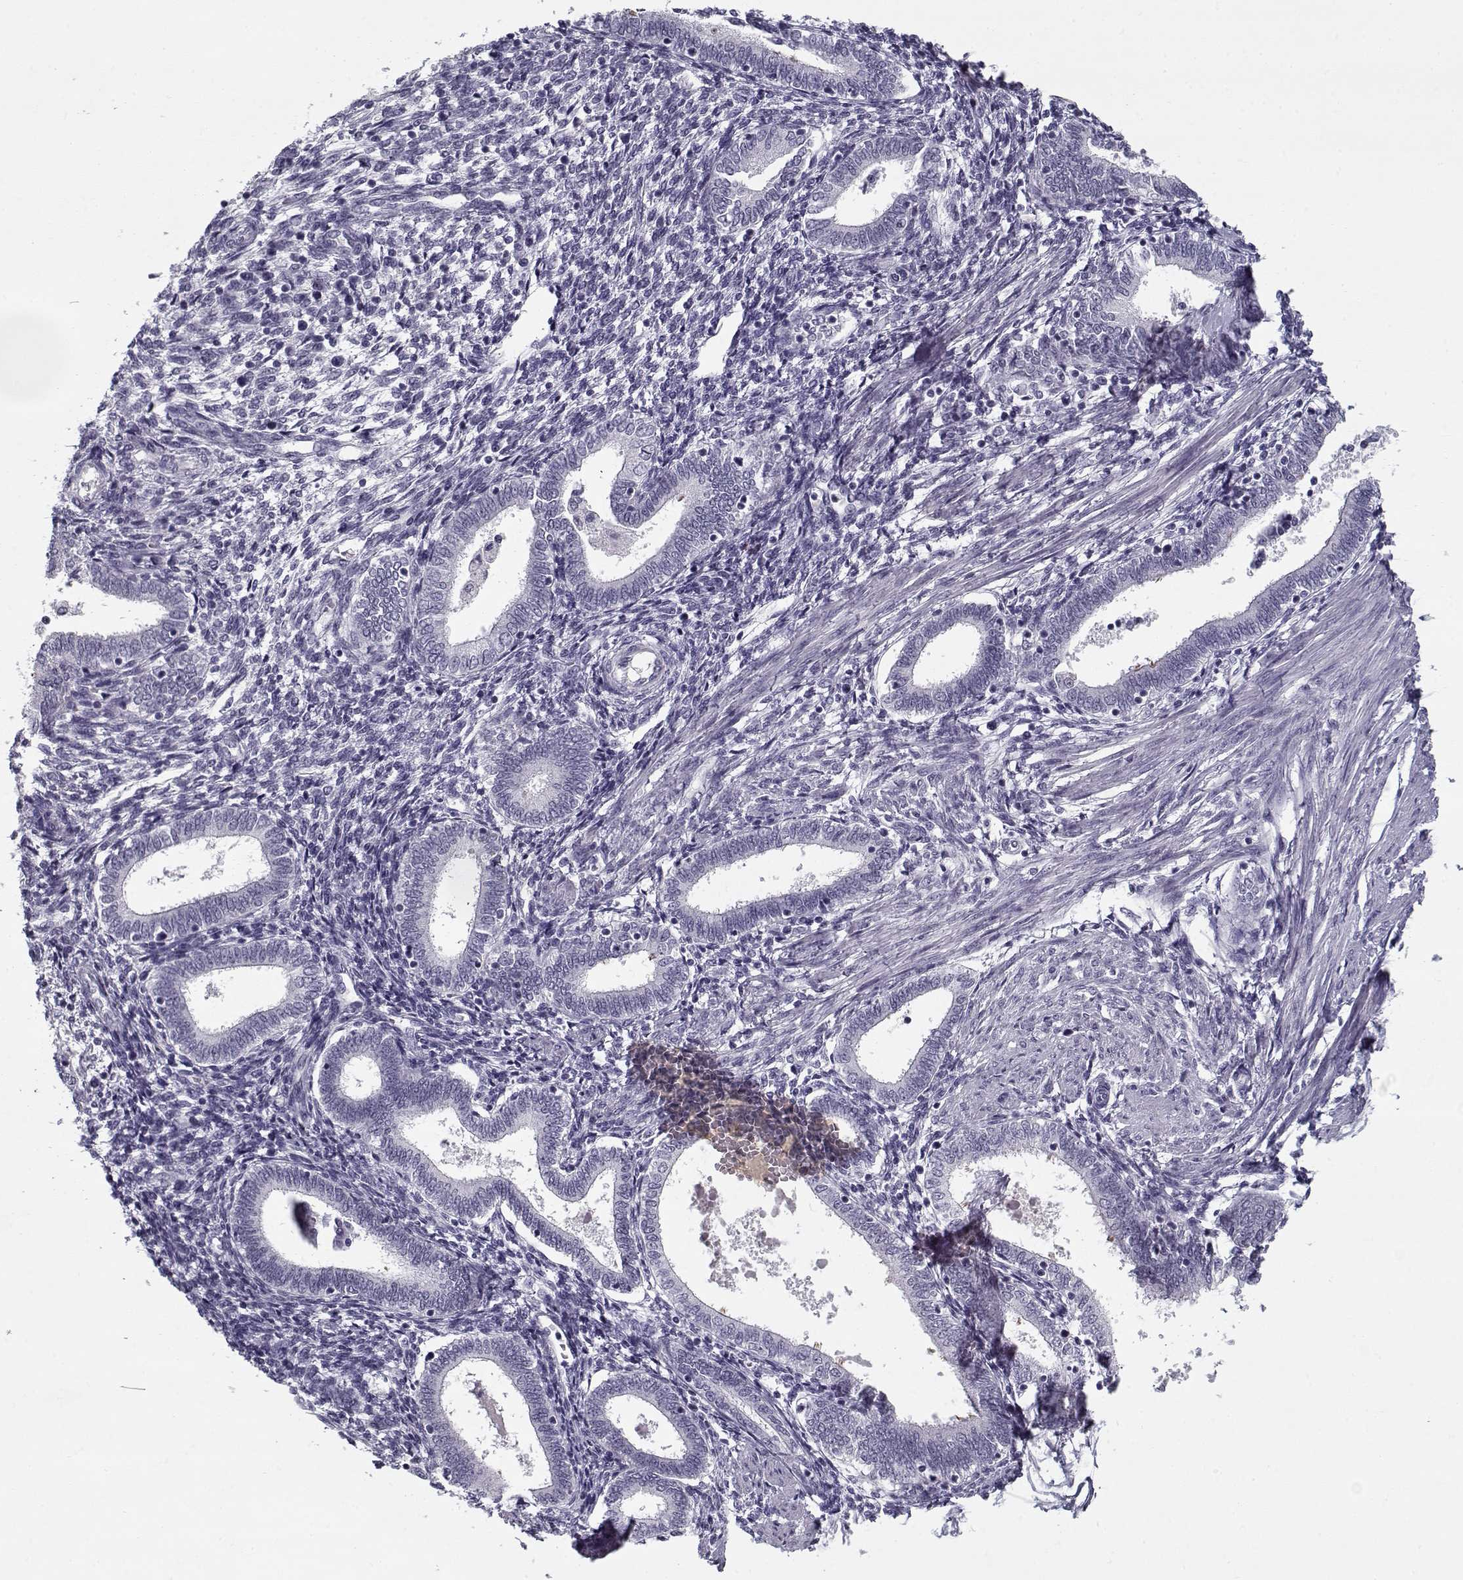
{"staining": {"intensity": "negative", "quantity": "none", "location": "none"}, "tissue": "endometrium", "cell_type": "Cells in endometrial stroma", "image_type": "normal", "snomed": [{"axis": "morphology", "description": "Normal tissue, NOS"}, {"axis": "topography", "description": "Endometrium"}], "caption": "DAB (3,3'-diaminobenzidine) immunohistochemical staining of benign human endometrium shows no significant staining in cells in endometrial stroma.", "gene": "SPACA9", "patient": {"sex": "female", "age": 42}}